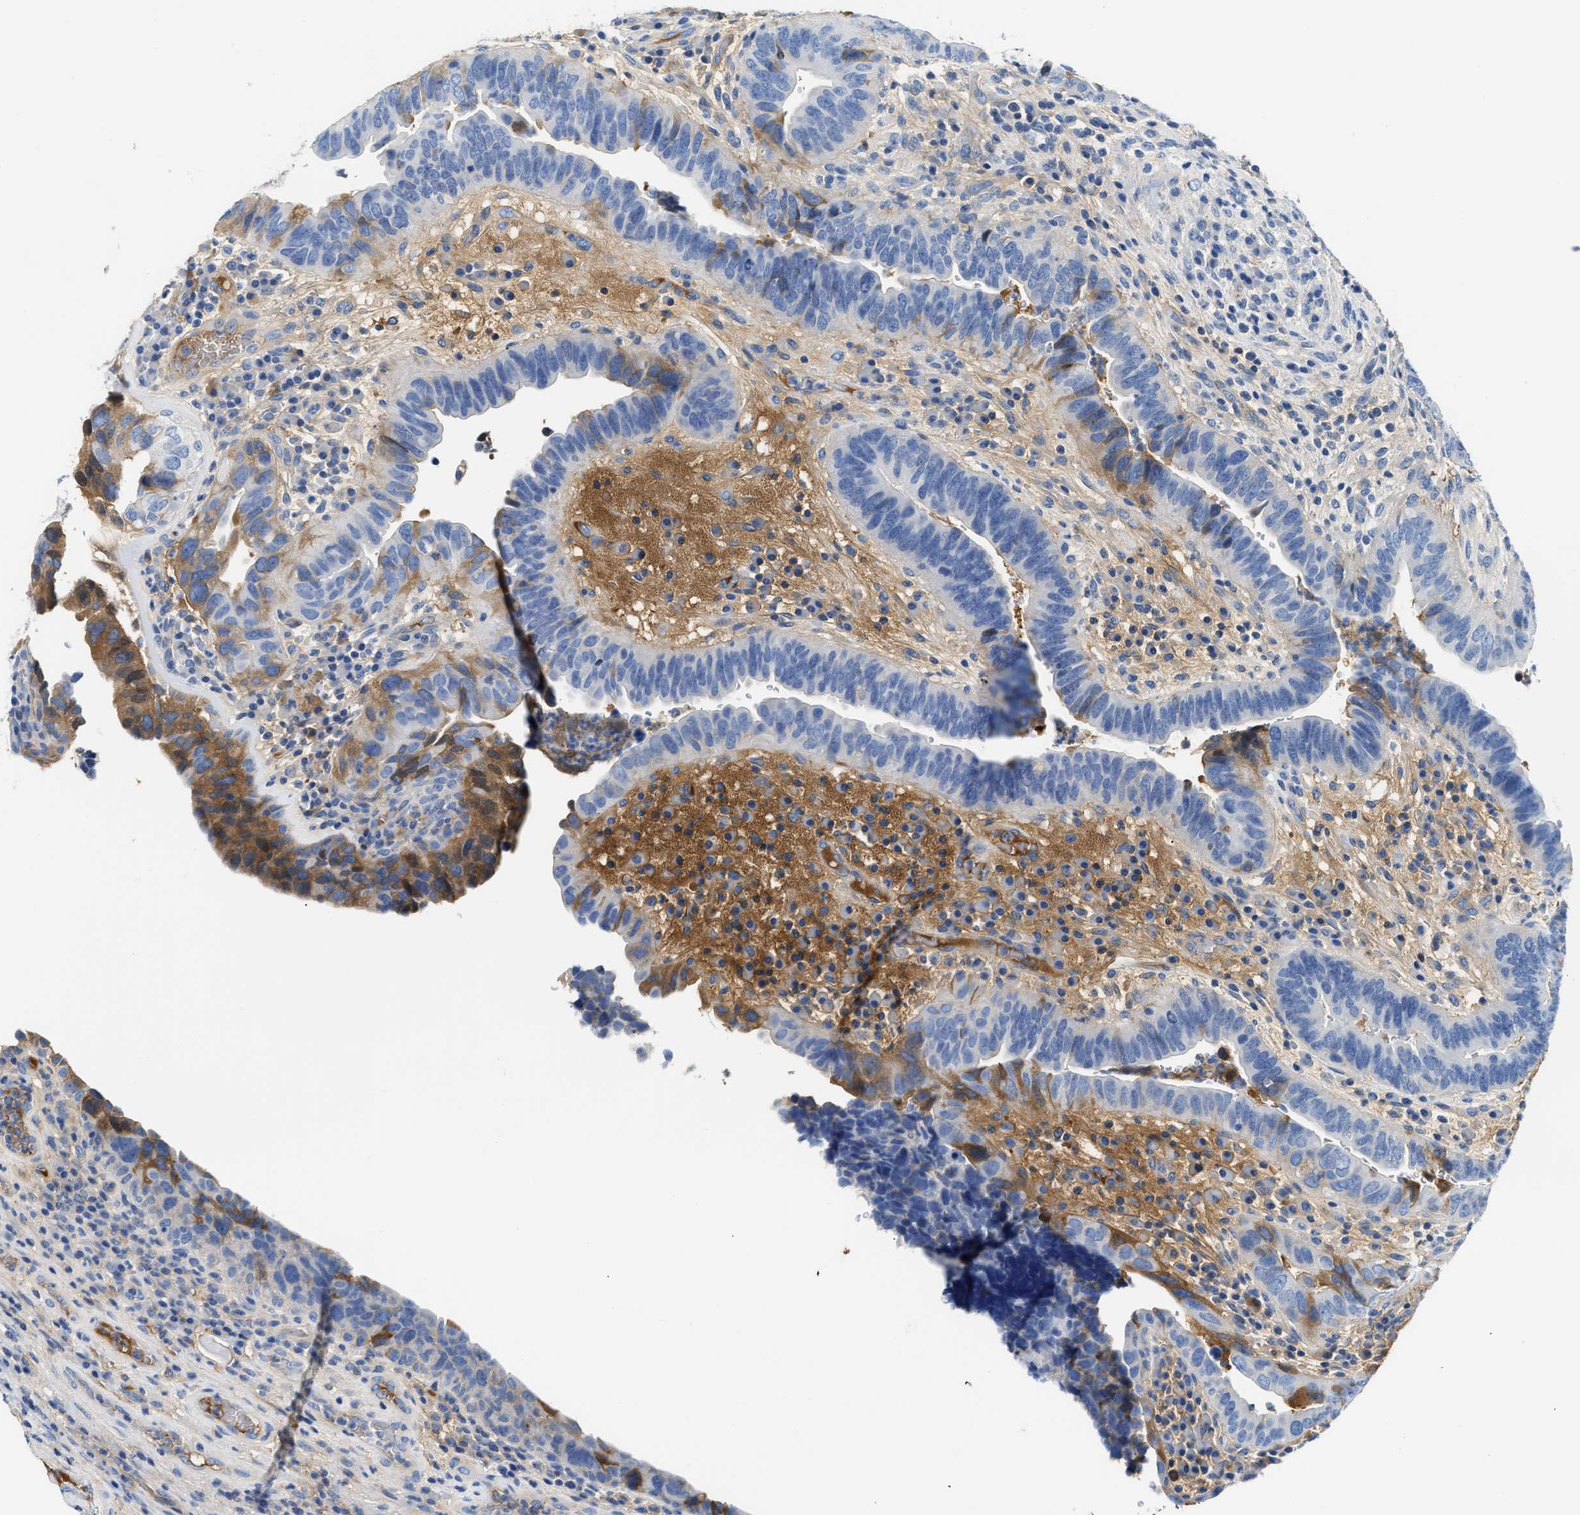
{"staining": {"intensity": "moderate", "quantity": "<25%", "location": "cytoplasmic/membranous"}, "tissue": "urothelial cancer", "cell_type": "Tumor cells", "image_type": "cancer", "snomed": [{"axis": "morphology", "description": "Urothelial carcinoma, High grade"}, {"axis": "topography", "description": "Urinary bladder"}], "caption": "Protein expression analysis of human urothelial carcinoma (high-grade) reveals moderate cytoplasmic/membranous positivity in approximately <25% of tumor cells.", "gene": "GC", "patient": {"sex": "female", "age": 82}}